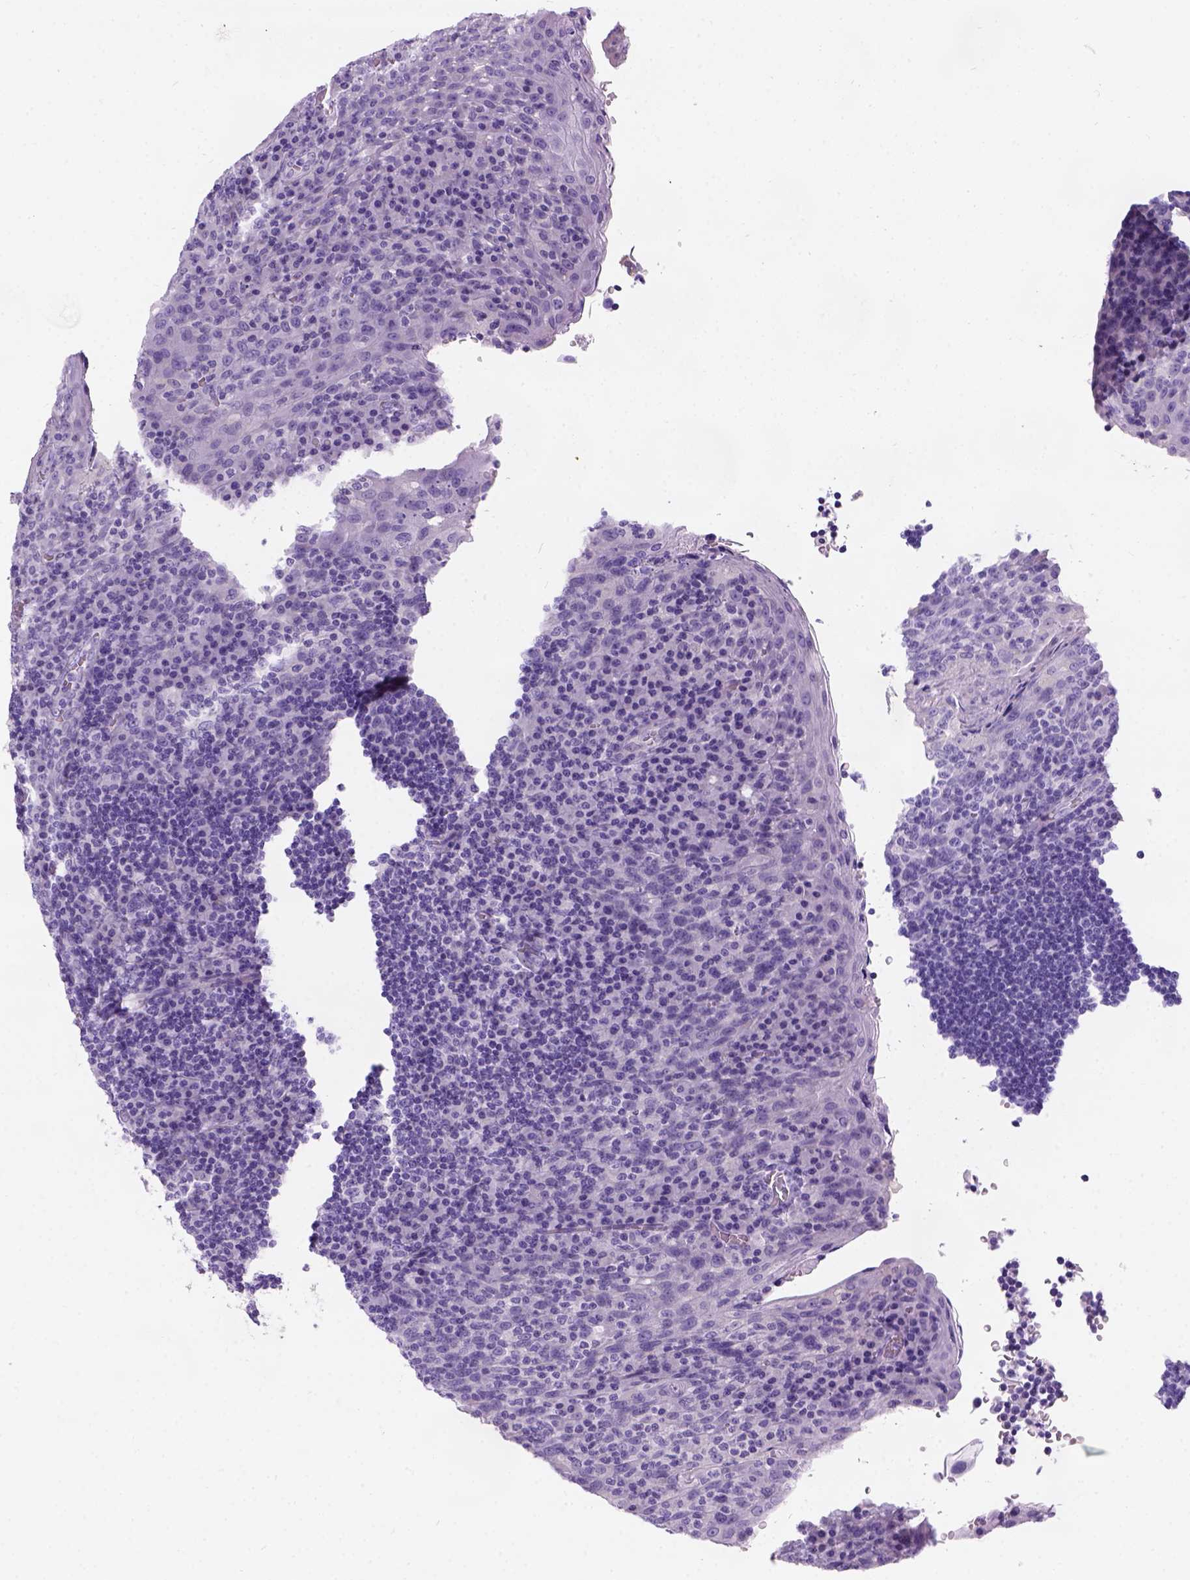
{"staining": {"intensity": "negative", "quantity": "none", "location": "none"}, "tissue": "tonsil", "cell_type": "Germinal center cells", "image_type": "normal", "snomed": [{"axis": "morphology", "description": "Normal tissue, NOS"}, {"axis": "topography", "description": "Tonsil"}], "caption": "Germinal center cells are negative for brown protein staining in unremarkable tonsil. (DAB (3,3'-diaminobenzidine) immunohistochemistry with hematoxylin counter stain).", "gene": "C7orf57", "patient": {"sex": "male", "age": 17}}